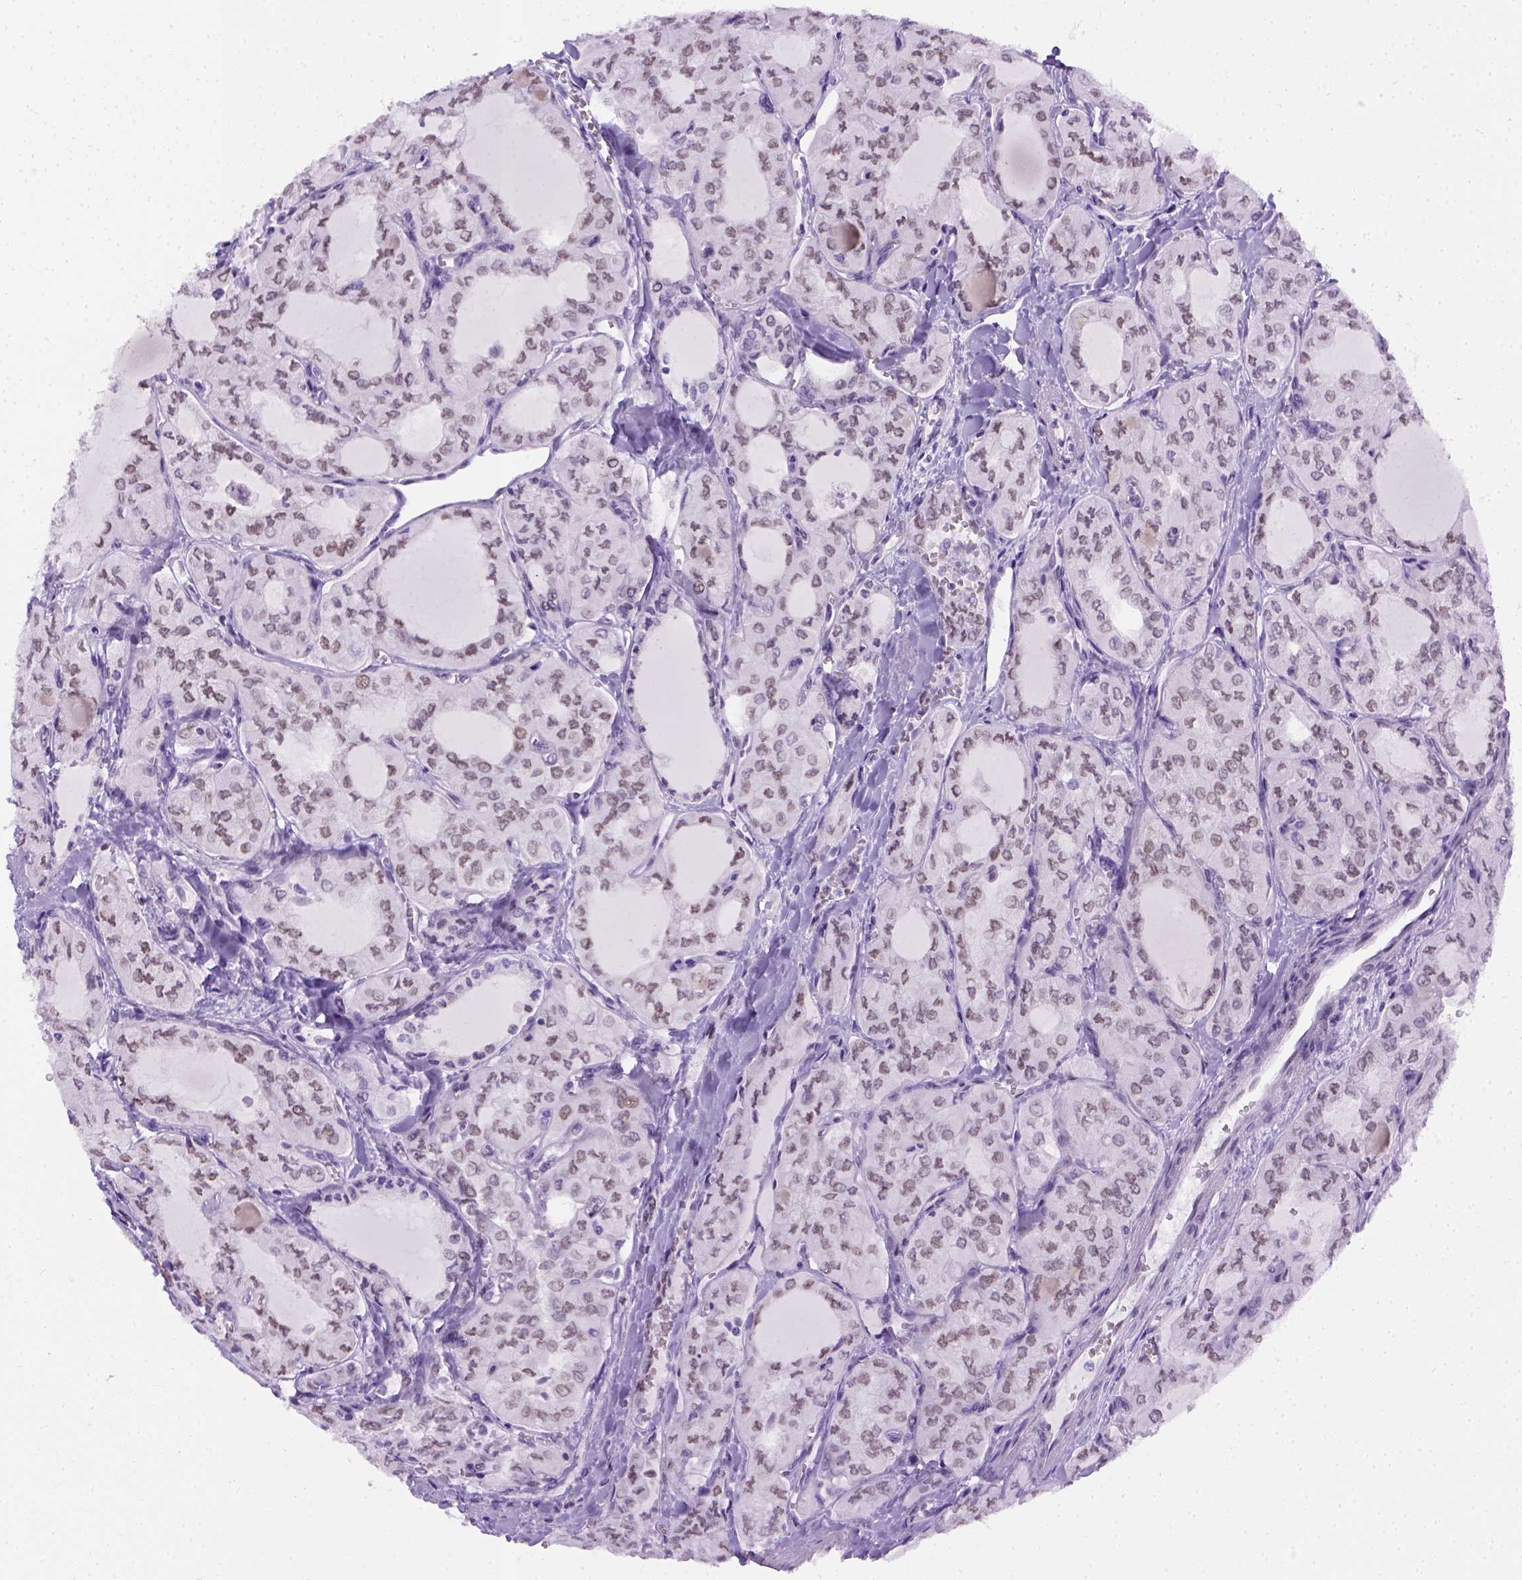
{"staining": {"intensity": "moderate", "quantity": ">75%", "location": "nuclear"}, "tissue": "thyroid cancer", "cell_type": "Tumor cells", "image_type": "cancer", "snomed": [{"axis": "morphology", "description": "Papillary adenocarcinoma, NOS"}, {"axis": "topography", "description": "Thyroid gland"}], "caption": "A brown stain shows moderate nuclear expression of a protein in human thyroid cancer (papillary adenocarcinoma) tumor cells.", "gene": "FAM184B", "patient": {"sex": "male", "age": 20}}